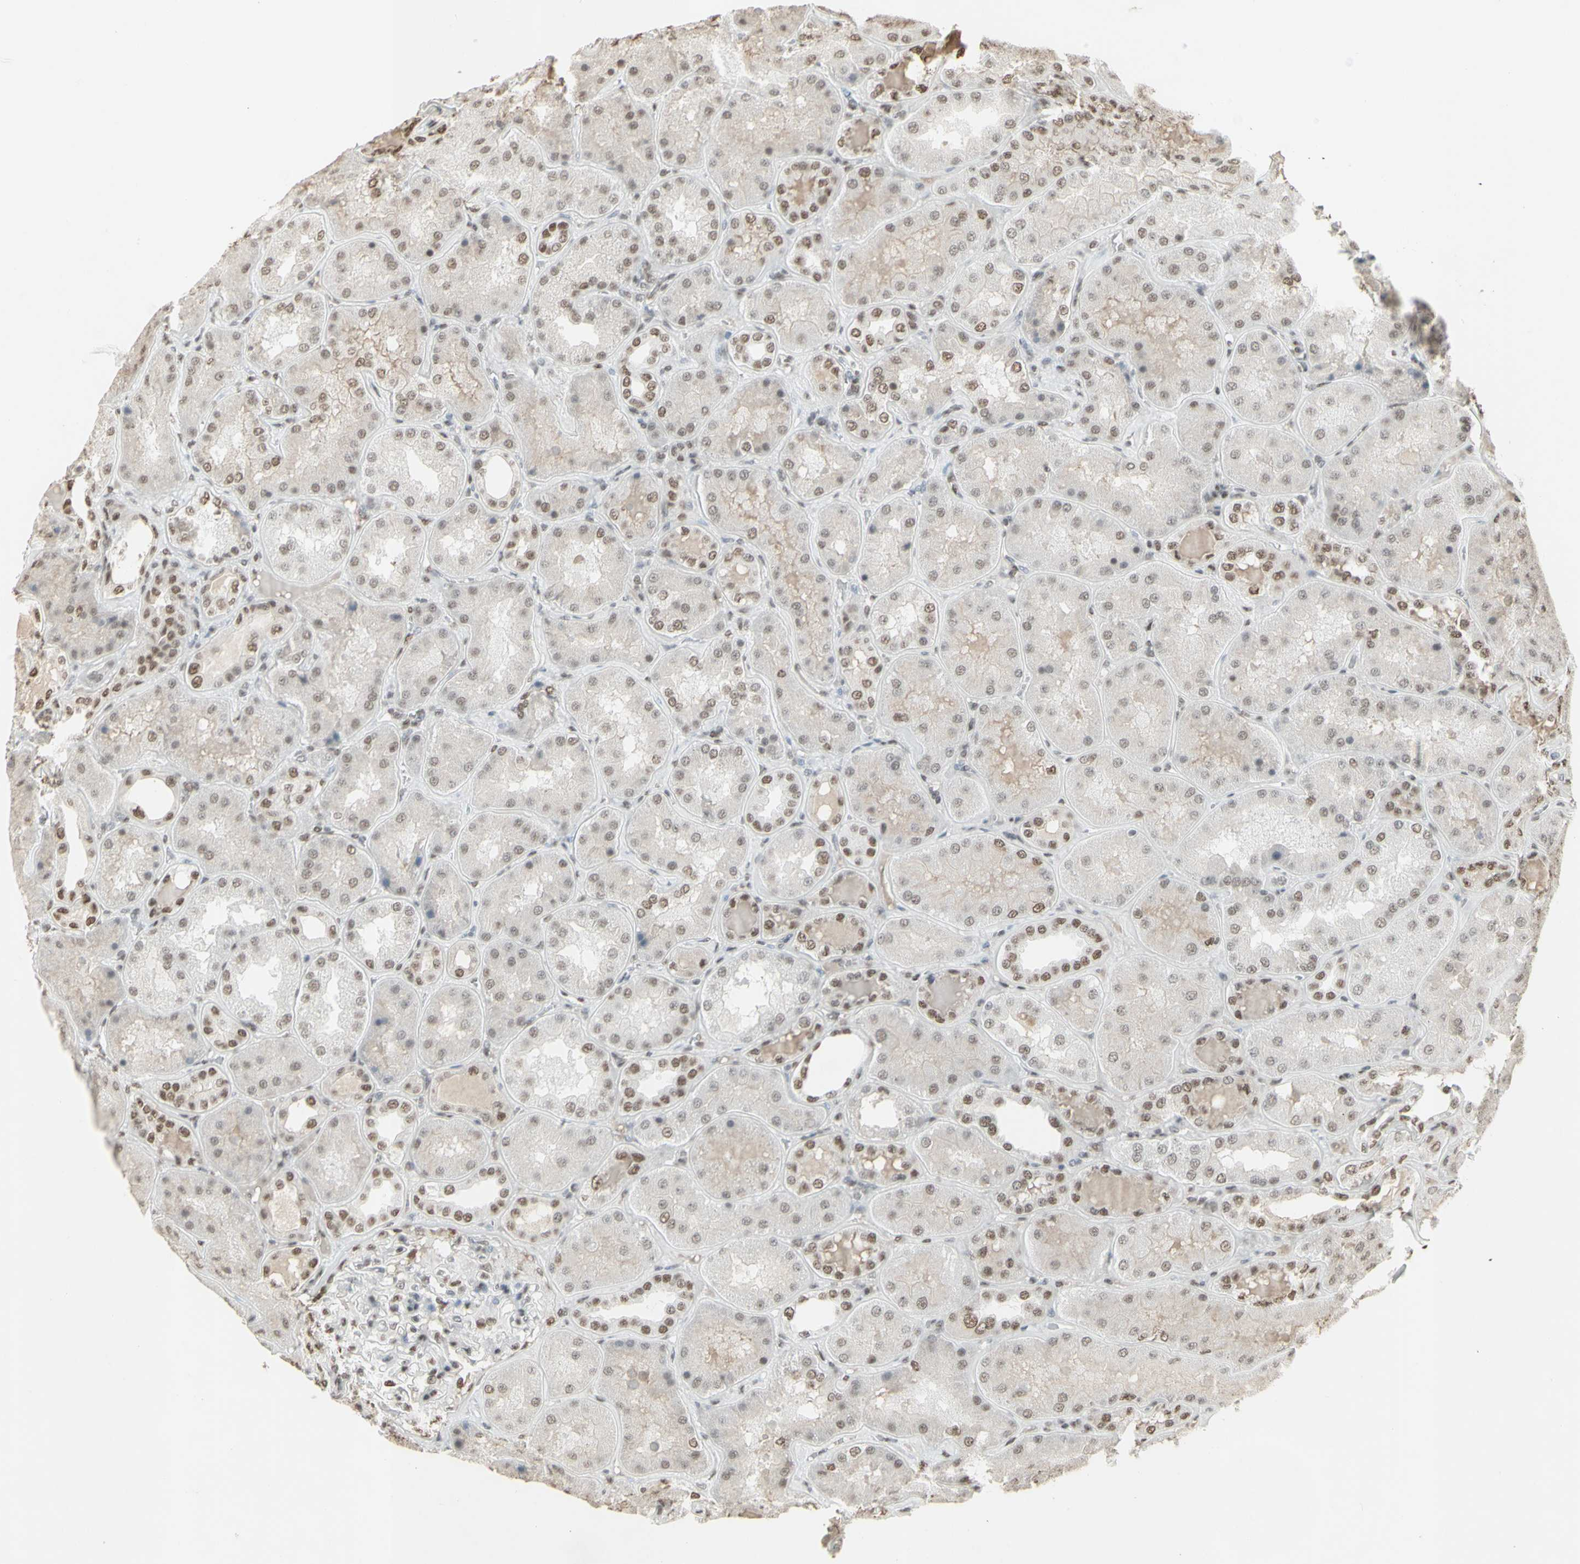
{"staining": {"intensity": "moderate", "quantity": "25%-75%", "location": "nuclear"}, "tissue": "kidney", "cell_type": "Cells in glomeruli", "image_type": "normal", "snomed": [{"axis": "morphology", "description": "Normal tissue, NOS"}, {"axis": "topography", "description": "Kidney"}], "caption": "Cells in glomeruli reveal medium levels of moderate nuclear staining in approximately 25%-75% of cells in unremarkable human kidney. (DAB = brown stain, brightfield microscopy at high magnification).", "gene": "TRIM28", "patient": {"sex": "female", "age": 56}}